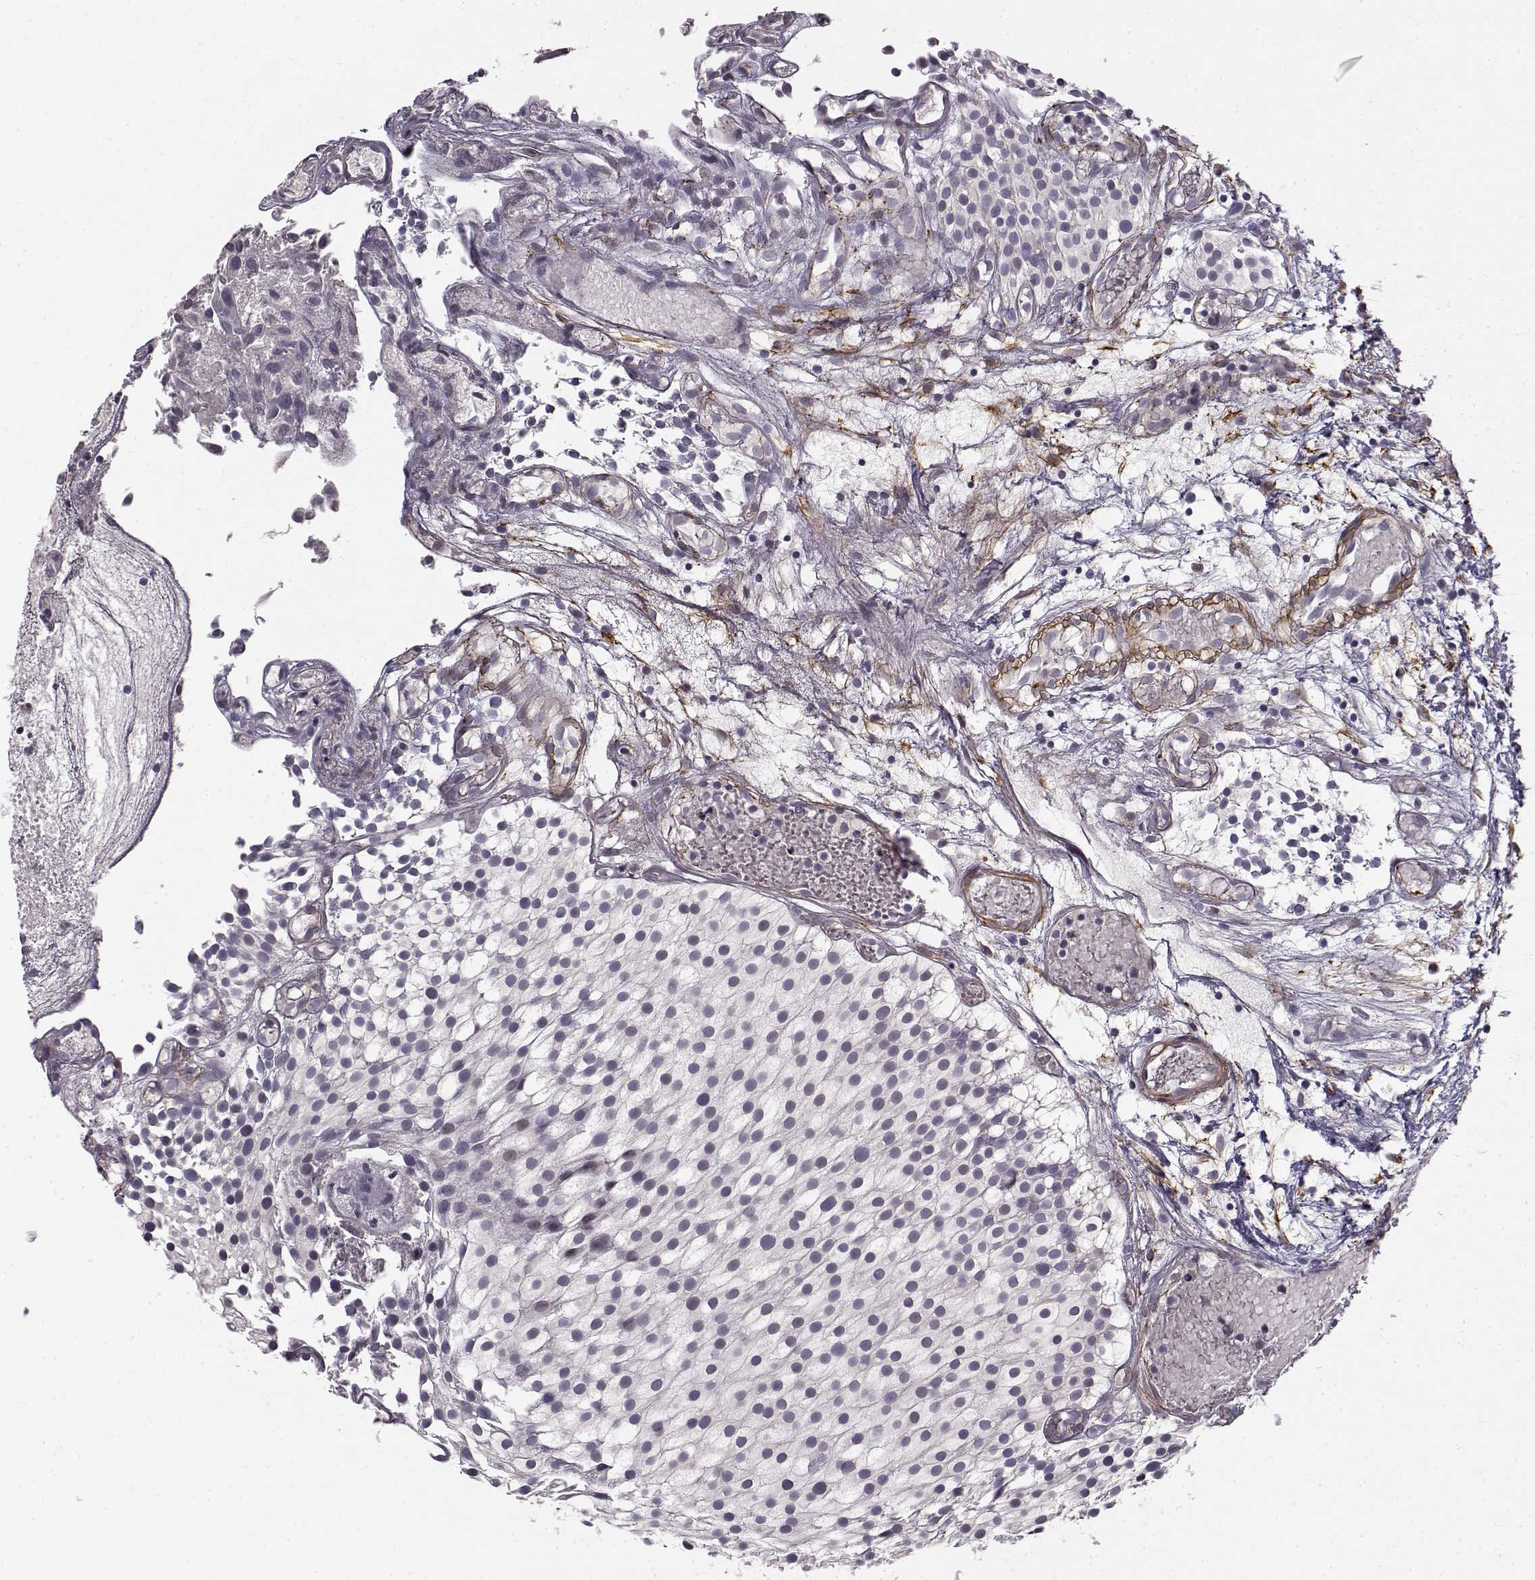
{"staining": {"intensity": "negative", "quantity": "none", "location": "none"}, "tissue": "urothelial cancer", "cell_type": "Tumor cells", "image_type": "cancer", "snomed": [{"axis": "morphology", "description": "Urothelial carcinoma, Low grade"}, {"axis": "topography", "description": "Urinary bladder"}], "caption": "Histopathology image shows no significant protein positivity in tumor cells of urothelial cancer.", "gene": "RGS9BP", "patient": {"sex": "male", "age": 79}}